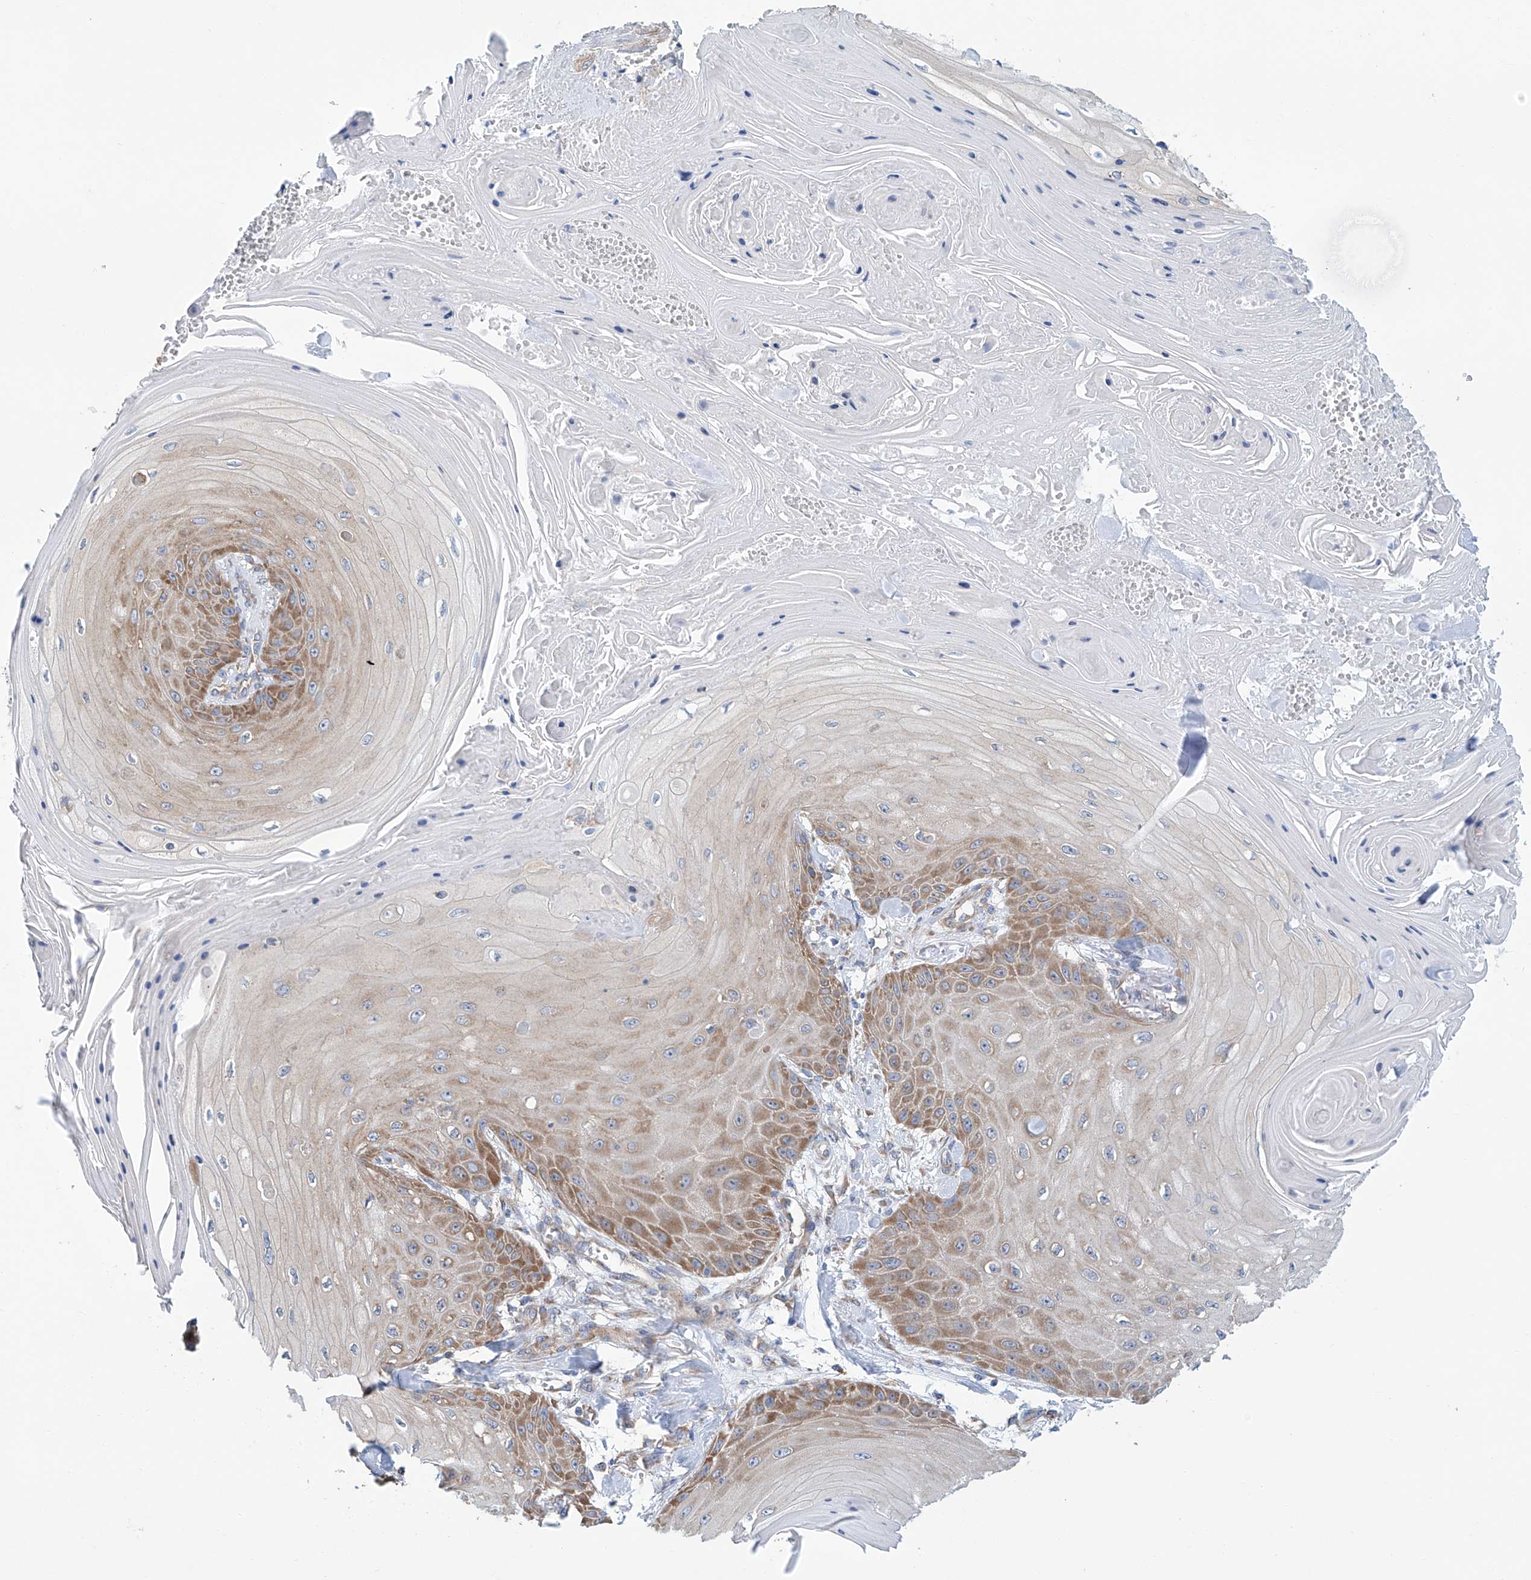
{"staining": {"intensity": "moderate", "quantity": ">75%", "location": "cytoplasmic/membranous"}, "tissue": "skin cancer", "cell_type": "Tumor cells", "image_type": "cancer", "snomed": [{"axis": "morphology", "description": "Squamous cell carcinoma, NOS"}, {"axis": "topography", "description": "Skin"}], "caption": "IHC image of human squamous cell carcinoma (skin) stained for a protein (brown), which demonstrates medium levels of moderate cytoplasmic/membranous expression in about >75% of tumor cells.", "gene": "SENP2", "patient": {"sex": "male", "age": 74}}